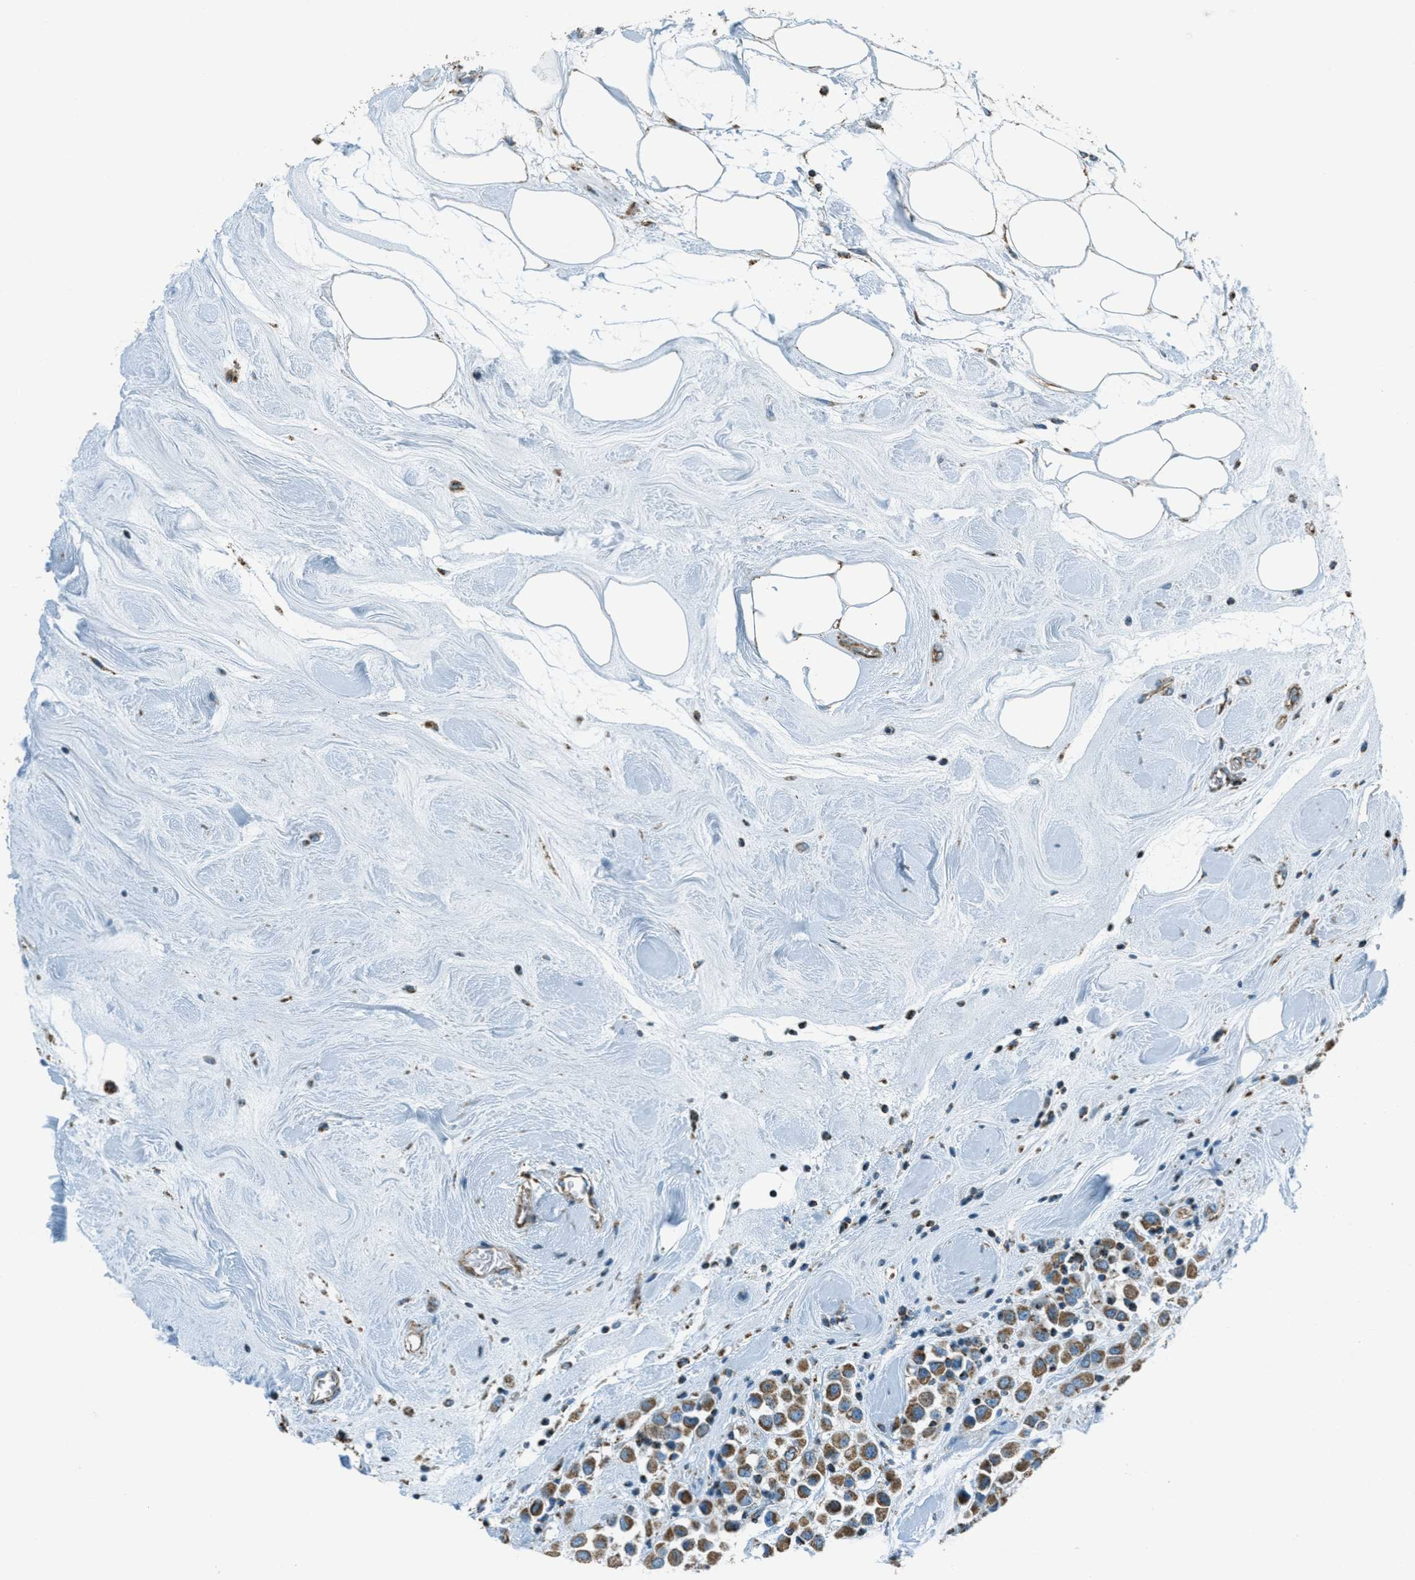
{"staining": {"intensity": "moderate", "quantity": ">75%", "location": "cytoplasmic/membranous"}, "tissue": "breast cancer", "cell_type": "Tumor cells", "image_type": "cancer", "snomed": [{"axis": "morphology", "description": "Duct carcinoma"}, {"axis": "topography", "description": "Breast"}], "caption": "Breast cancer stained for a protein reveals moderate cytoplasmic/membranous positivity in tumor cells.", "gene": "CHST15", "patient": {"sex": "female", "age": 61}}